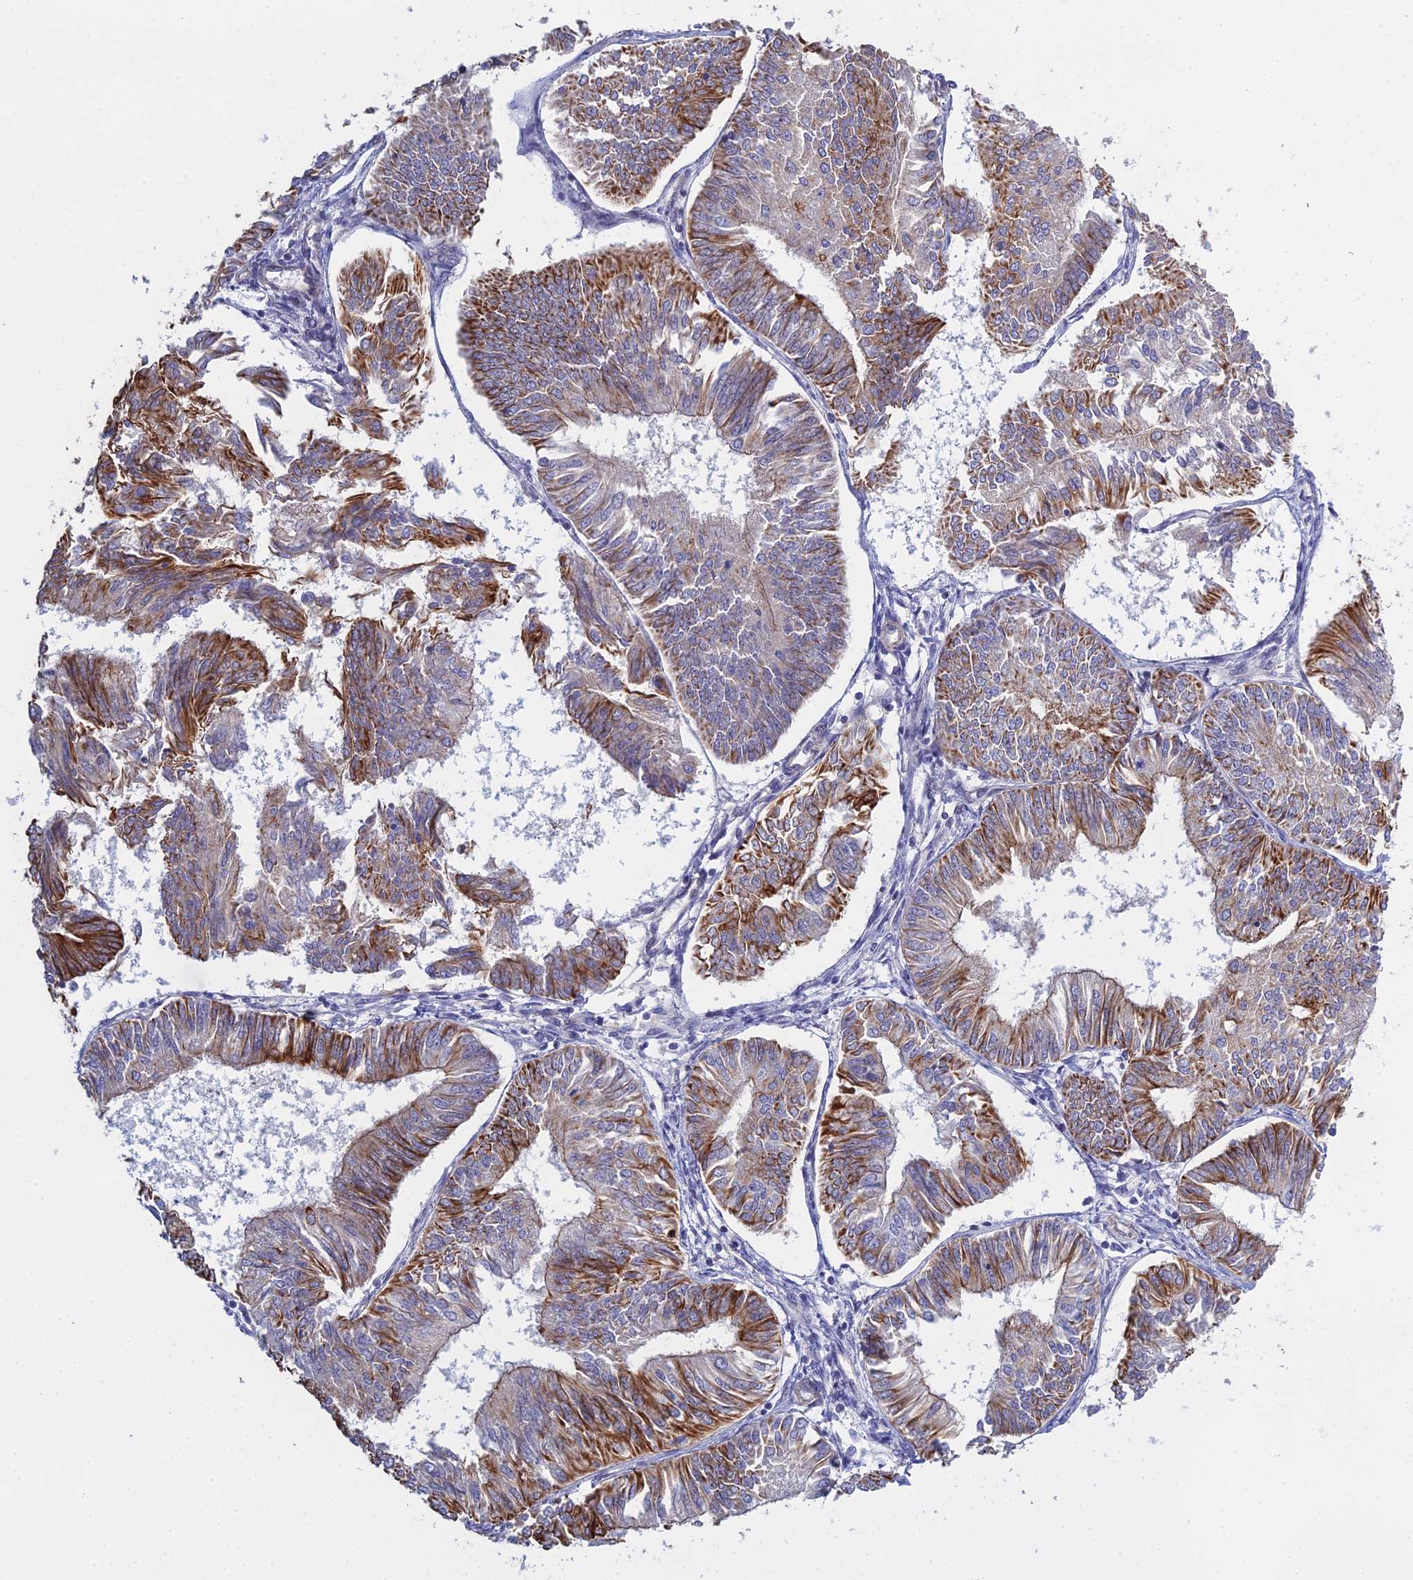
{"staining": {"intensity": "strong", "quantity": "25%-75%", "location": "cytoplasmic/membranous"}, "tissue": "endometrial cancer", "cell_type": "Tumor cells", "image_type": "cancer", "snomed": [{"axis": "morphology", "description": "Adenocarcinoma, NOS"}, {"axis": "topography", "description": "Endometrium"}], "caption": "This is an image of IHC staining of adenocarcinoma (endometrial), which shows strong positivity in the cytoplasmic/membranous of tumor cells.", "gene": "LZTS2", "patient": {"sex": "female", "age": 58}}